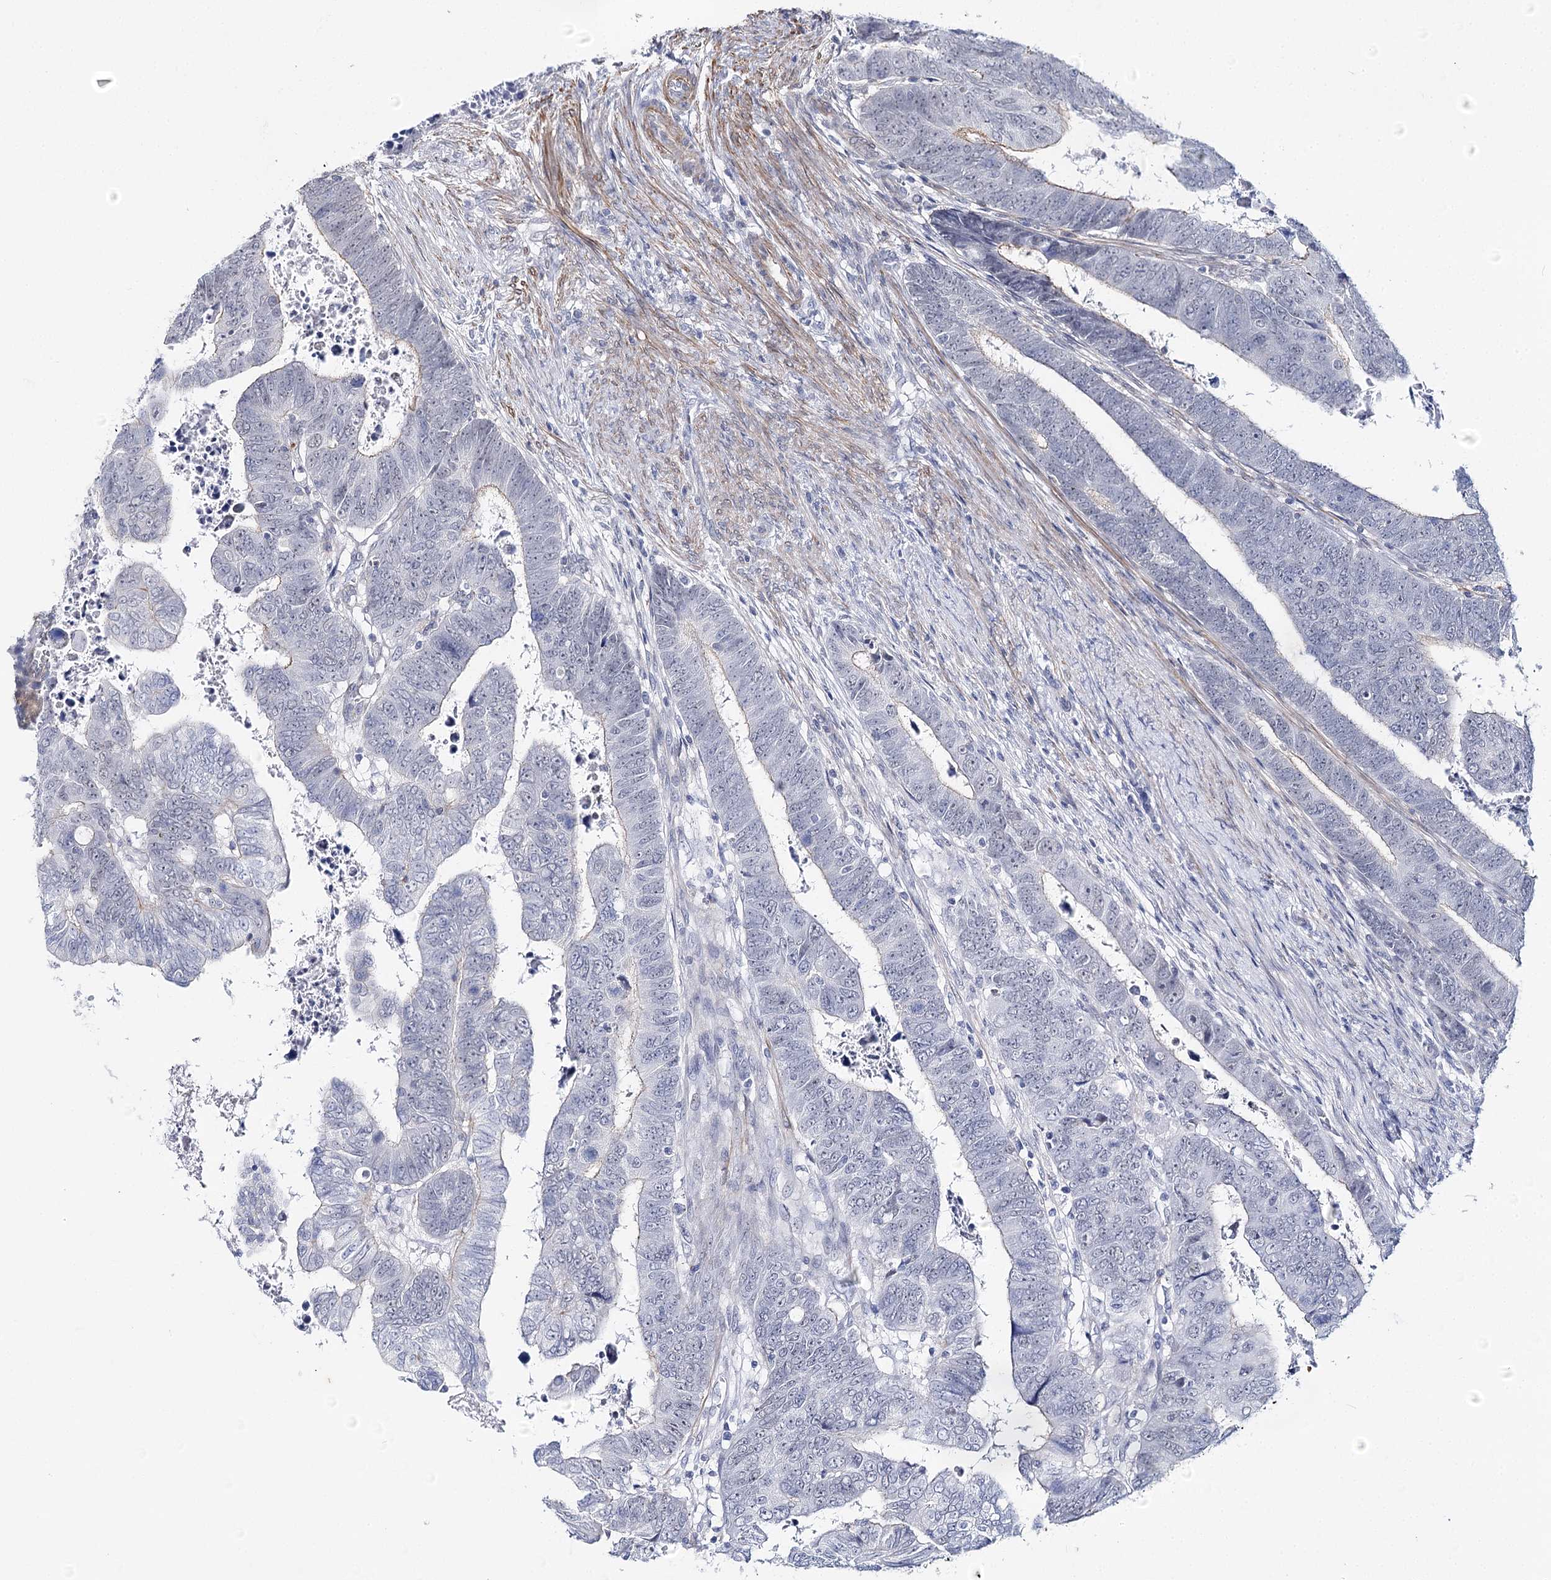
{"staining": {"intensity": "negative", "quantity": "none", "location": "none"}, "tissue": "colorectal cancer", "cell_type": "Tumor cells", "image_type": "cancer", "snomed": [{"axis": "morphology", "description": "Normal tissue, NOS"}, {"axis": "morphology", "description": "Adenocarcinoma, NOS"}, {"axis": "topography", "description": "Rectum"}], "caption": "A high-resolution photomicrograph shows immunohistochemistry (IHC) staining of colorectal cancer, which demonstrates no significant expression in tumor cells.", "gene": "AGXT2", "patient": {"sex": "female", "age": 65}}